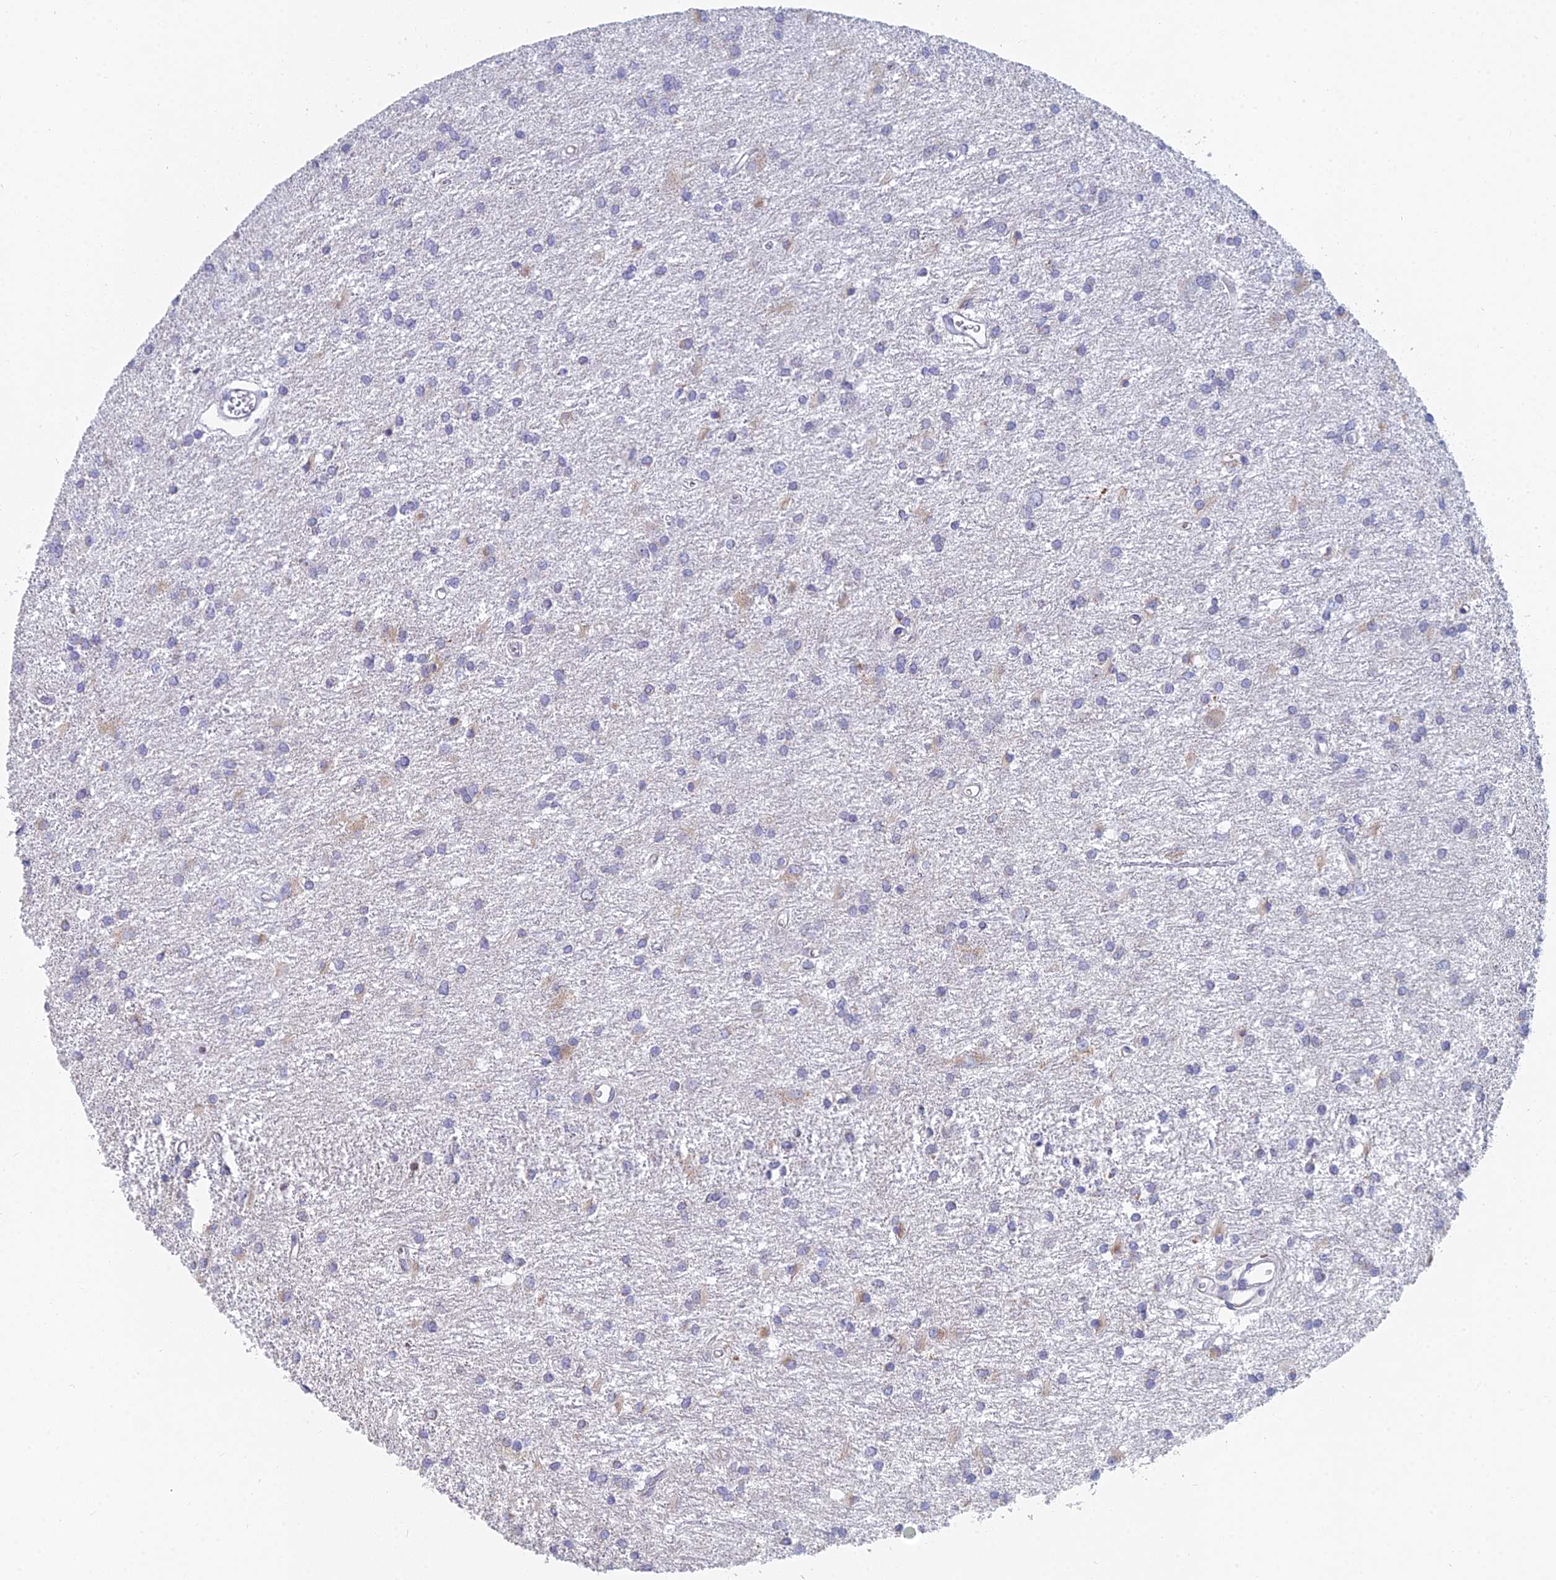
{"staining": {"intensity": "weak", "quantity": "25%-75%", "location": "cytoplasmic/membranous"}, "tissue": "glioma", "cell_type": "Tumor cells", "image_type": "cancer", "snomed": [{"axis": "morphology", "description": "Glioma, malignant, High grade"}, {"axis": "topography", "description": "Brain"}], "caption": "Human glioma stained with a brown dye exhibits weak cytoplasmic/membranous positive staining in about 25%-75% of tumor cells.", "gene": "CRACR2B", "patient": {"sex": "female", "age": 50}}